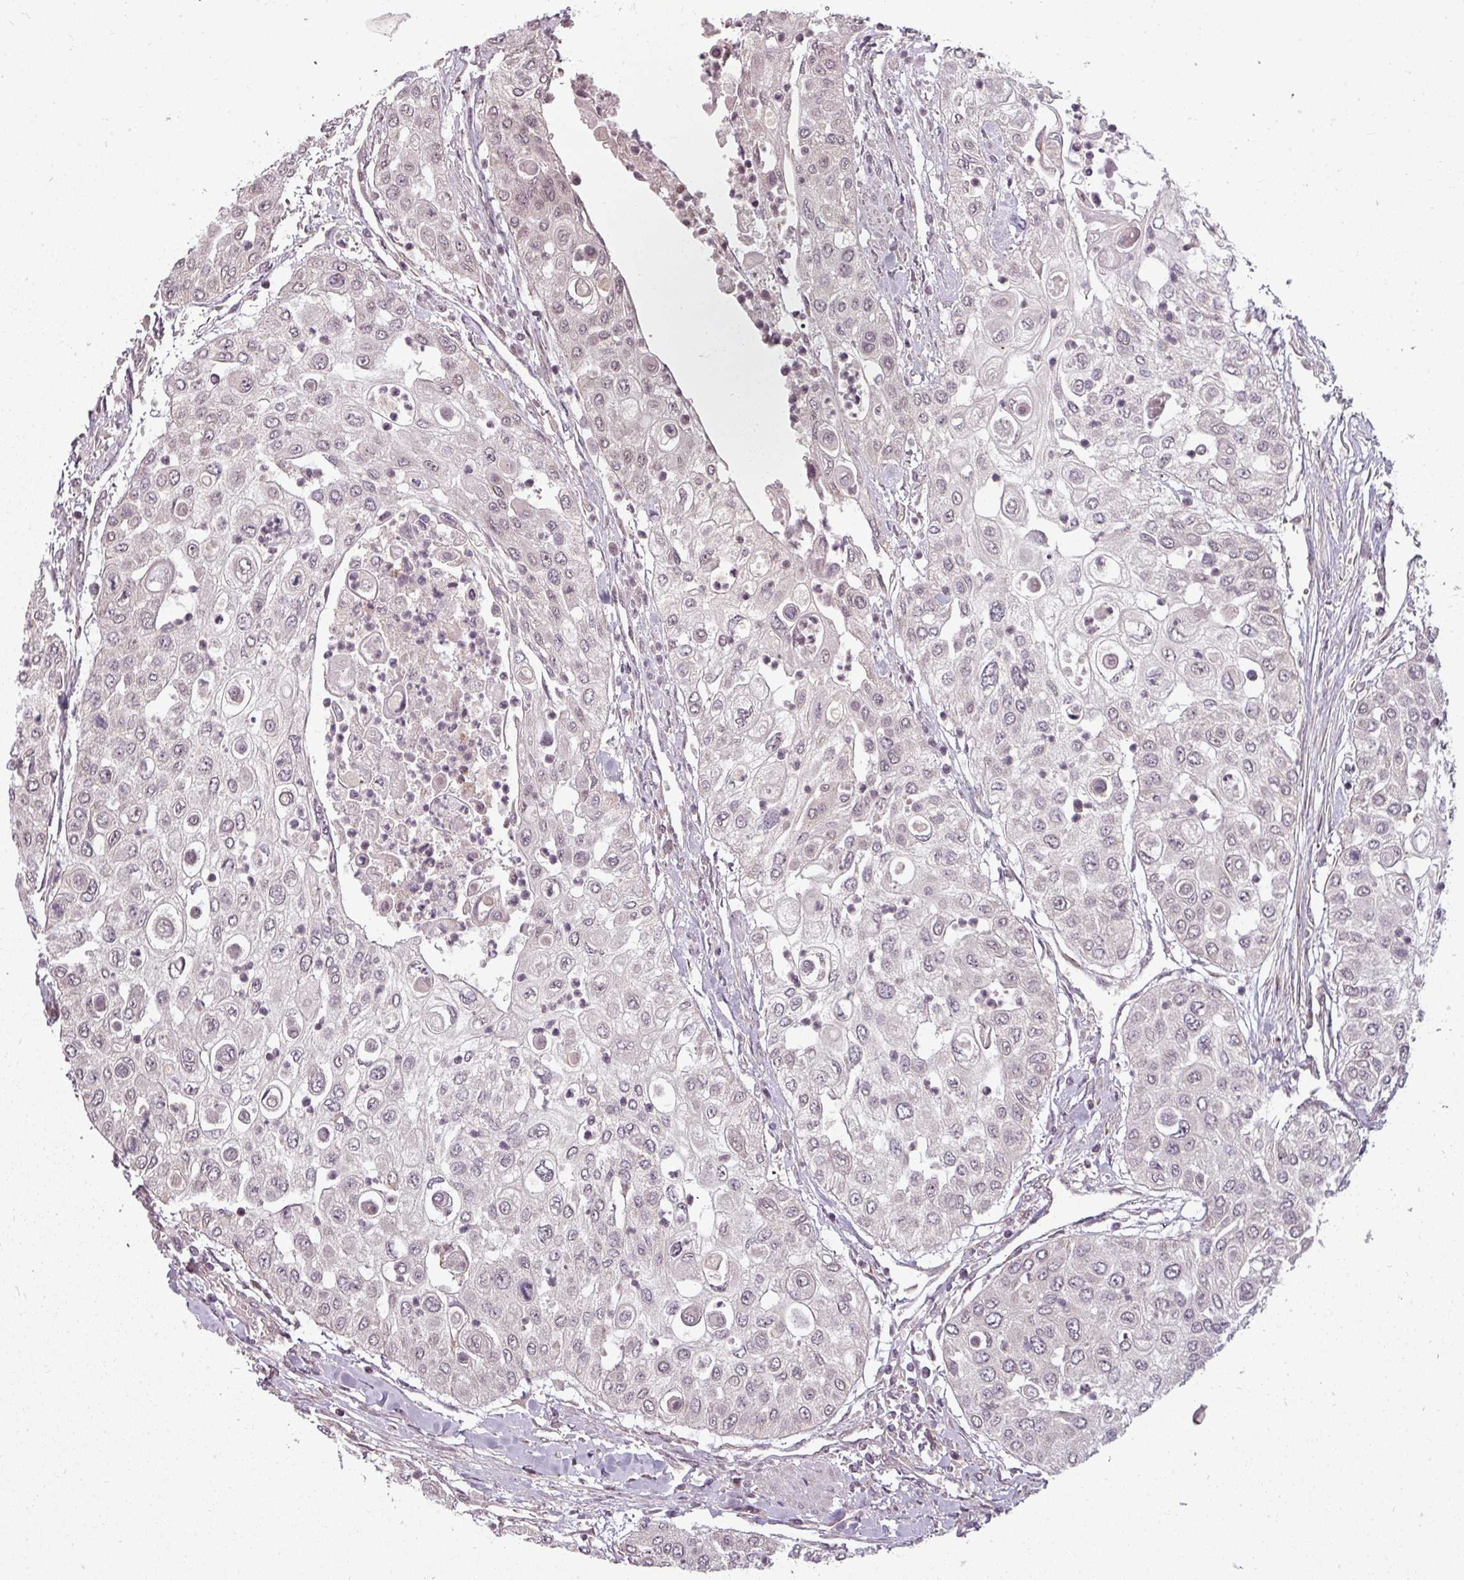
{"staining": {"intensity": "negative", "quantity": "none", "location": "none"}, "tissue": "urothelial cancer", "cell_type": "Tumor cells", "image_type": "cancer", "snomed": [{"axis": "morphology", "description": "Urothelial carcinoma, High grade"}, {"axis": "topography", "description": "Urinary bladder"}], "caption": "Immunohistochemistry (IHC) of urothelial cancer reveals no staining in tumor cells. Brightfield microscopy of immunohistochemistry (IHC) stained with DAB (brown) and hematoxylin (blue), captured at high magnification.", "gene": "CLIC1", "patient": {"sex": "female", "age": 79}}